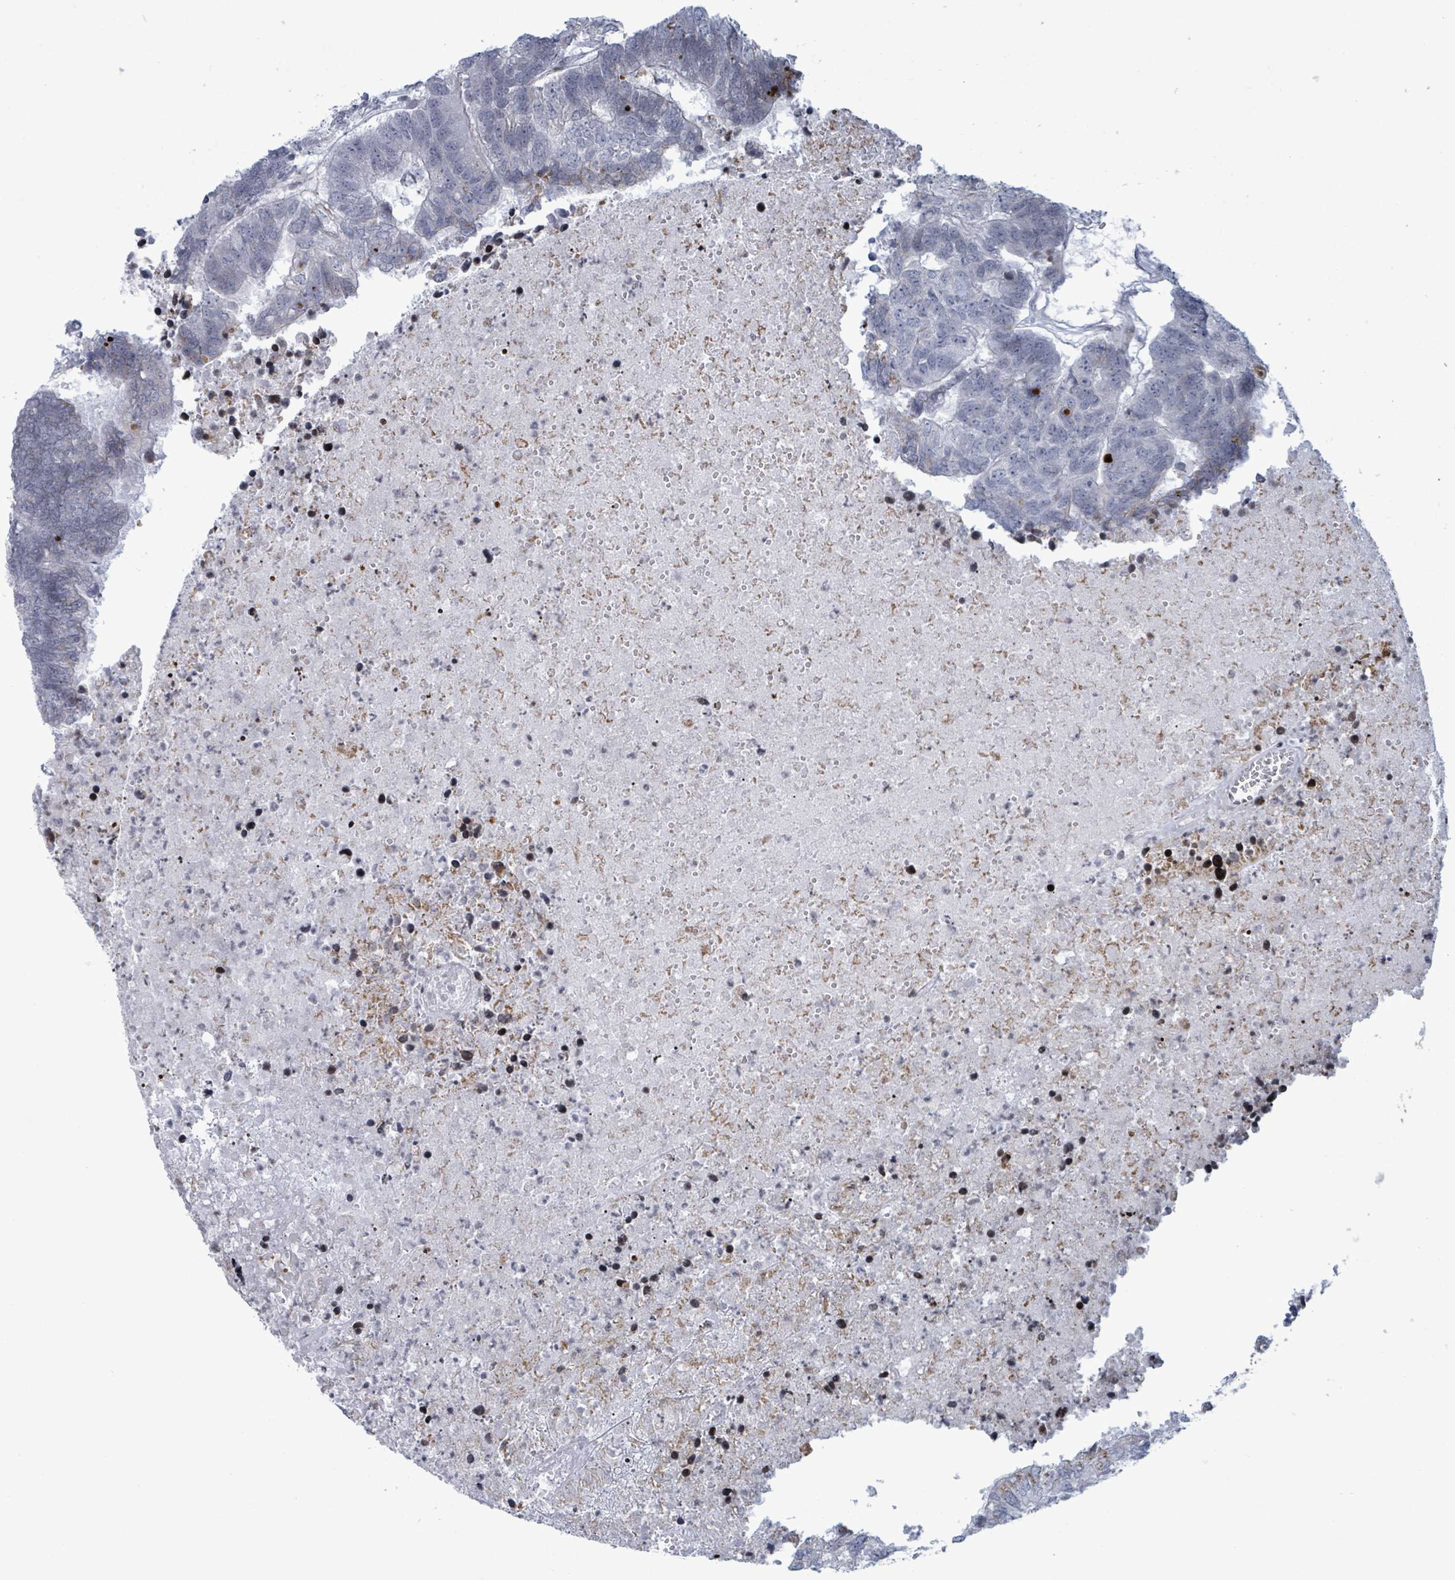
{"staining": {"intensity": "negative", "quantity": "none", "location": "none"}, "tissue": "colorectal cancer", "cell_type": "Tumor cells", "image_type": "cancer", "snomed": [{"axis": "morphology", "description": "Adenocarcinoma, NOS"}, {"axis": "topography", "description": "Colon"}], "caption": "A photomicrograph of colorectal cancer stained for a protein reveals no brown staining in tumor cells.", "gene": "FNDC4", "patient": {"sex": "female", "age": 48}}